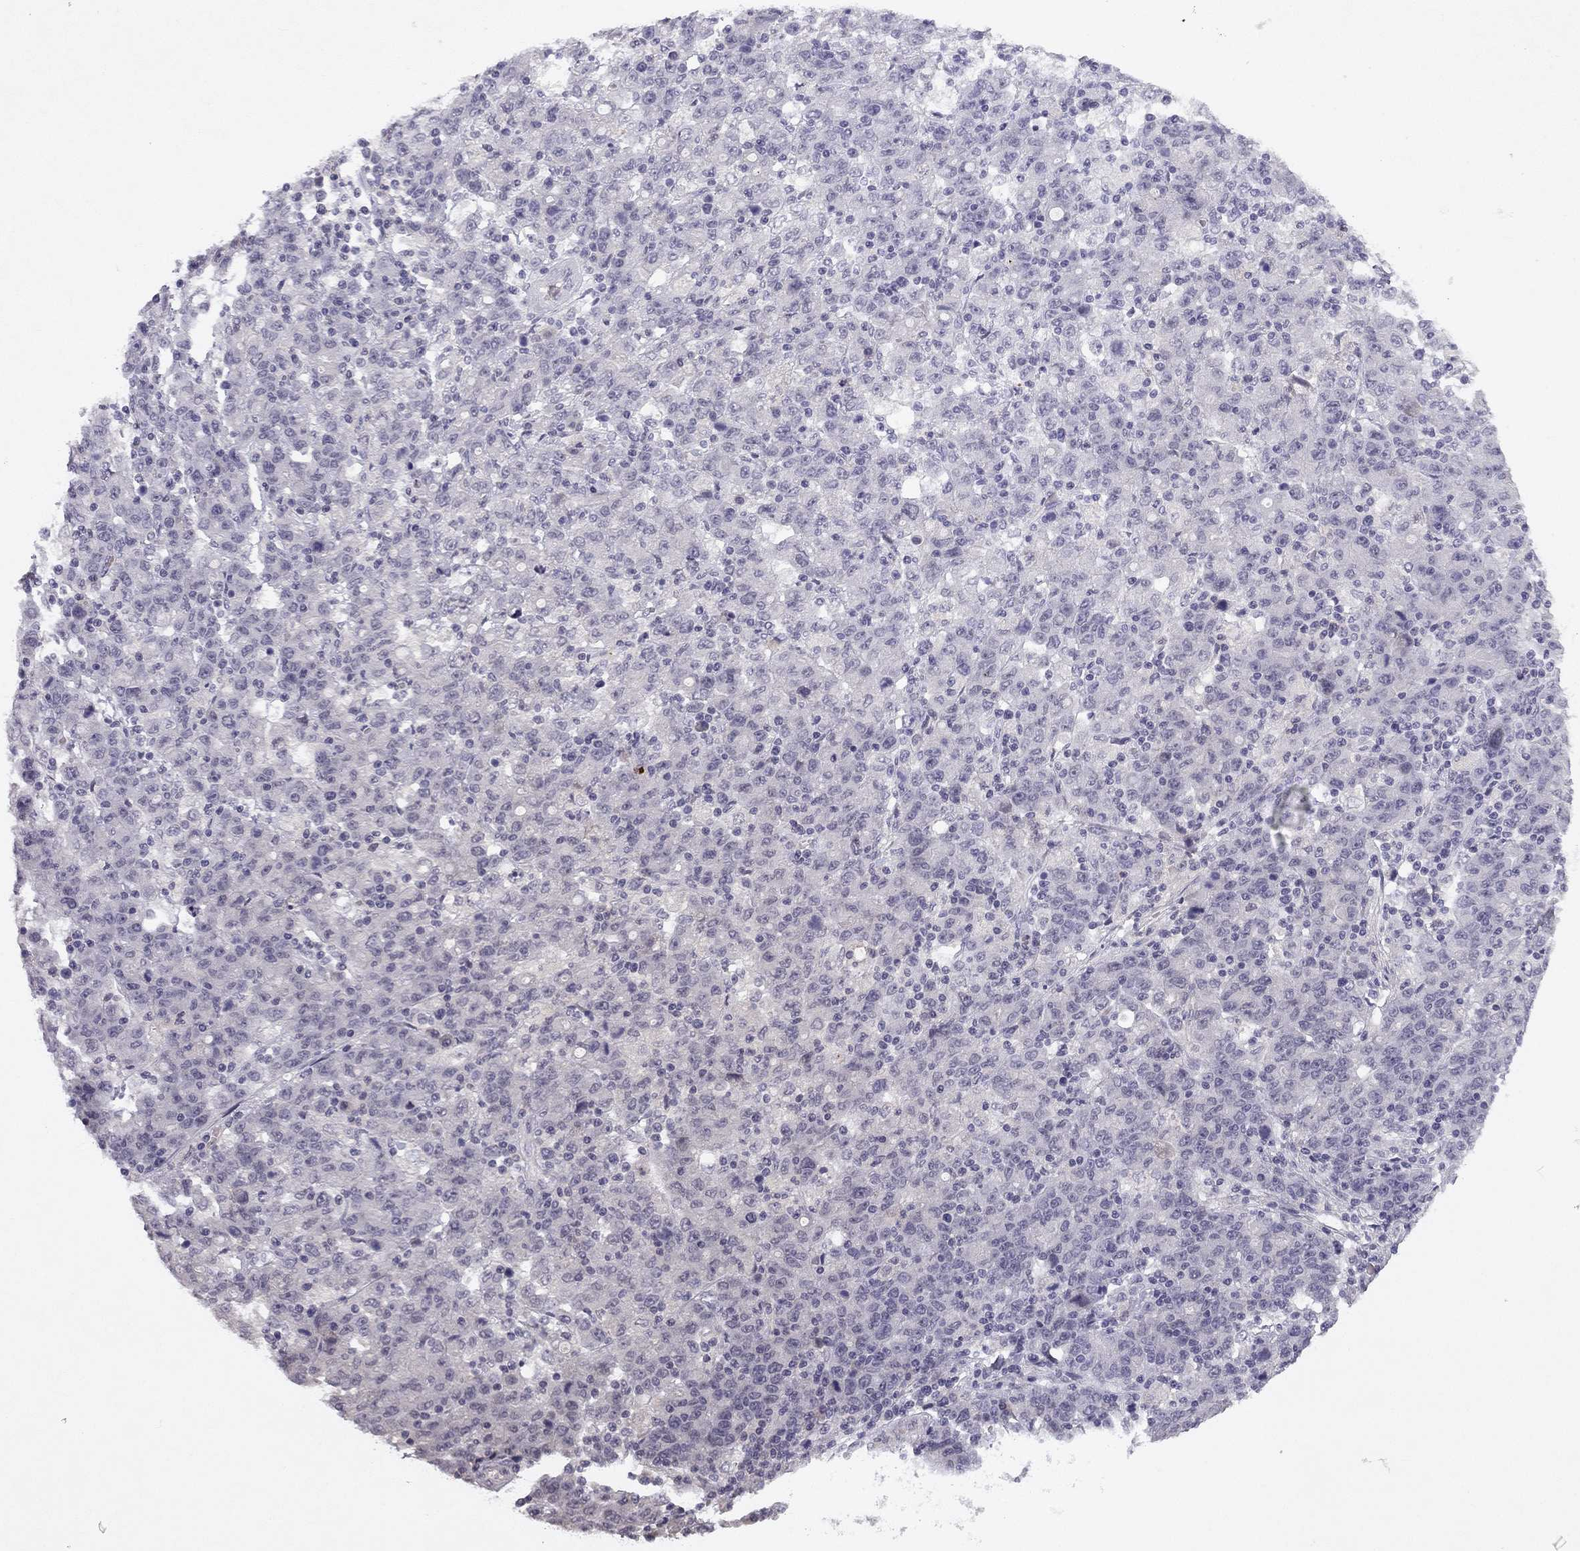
{"staining": {"intensity": "negative", "quantity": "none", "location": "none"}, "tissue": "stomach cancer", "cell_type": "Tumor cells", "image_type": "cancer", "snomed": [{"axis": "morphology", "description": "Adenocarcinoma, NOS"}, {"axis": "topography", "description": "Stomach, upper"}], "caption": "Immunohistochemical staining of human stomach cancer (adenocarcinoma) exhibits no significant staining in tumor cells.", "gene": "SLC6A4", "patient": {"sex": "male", "age": 69}}